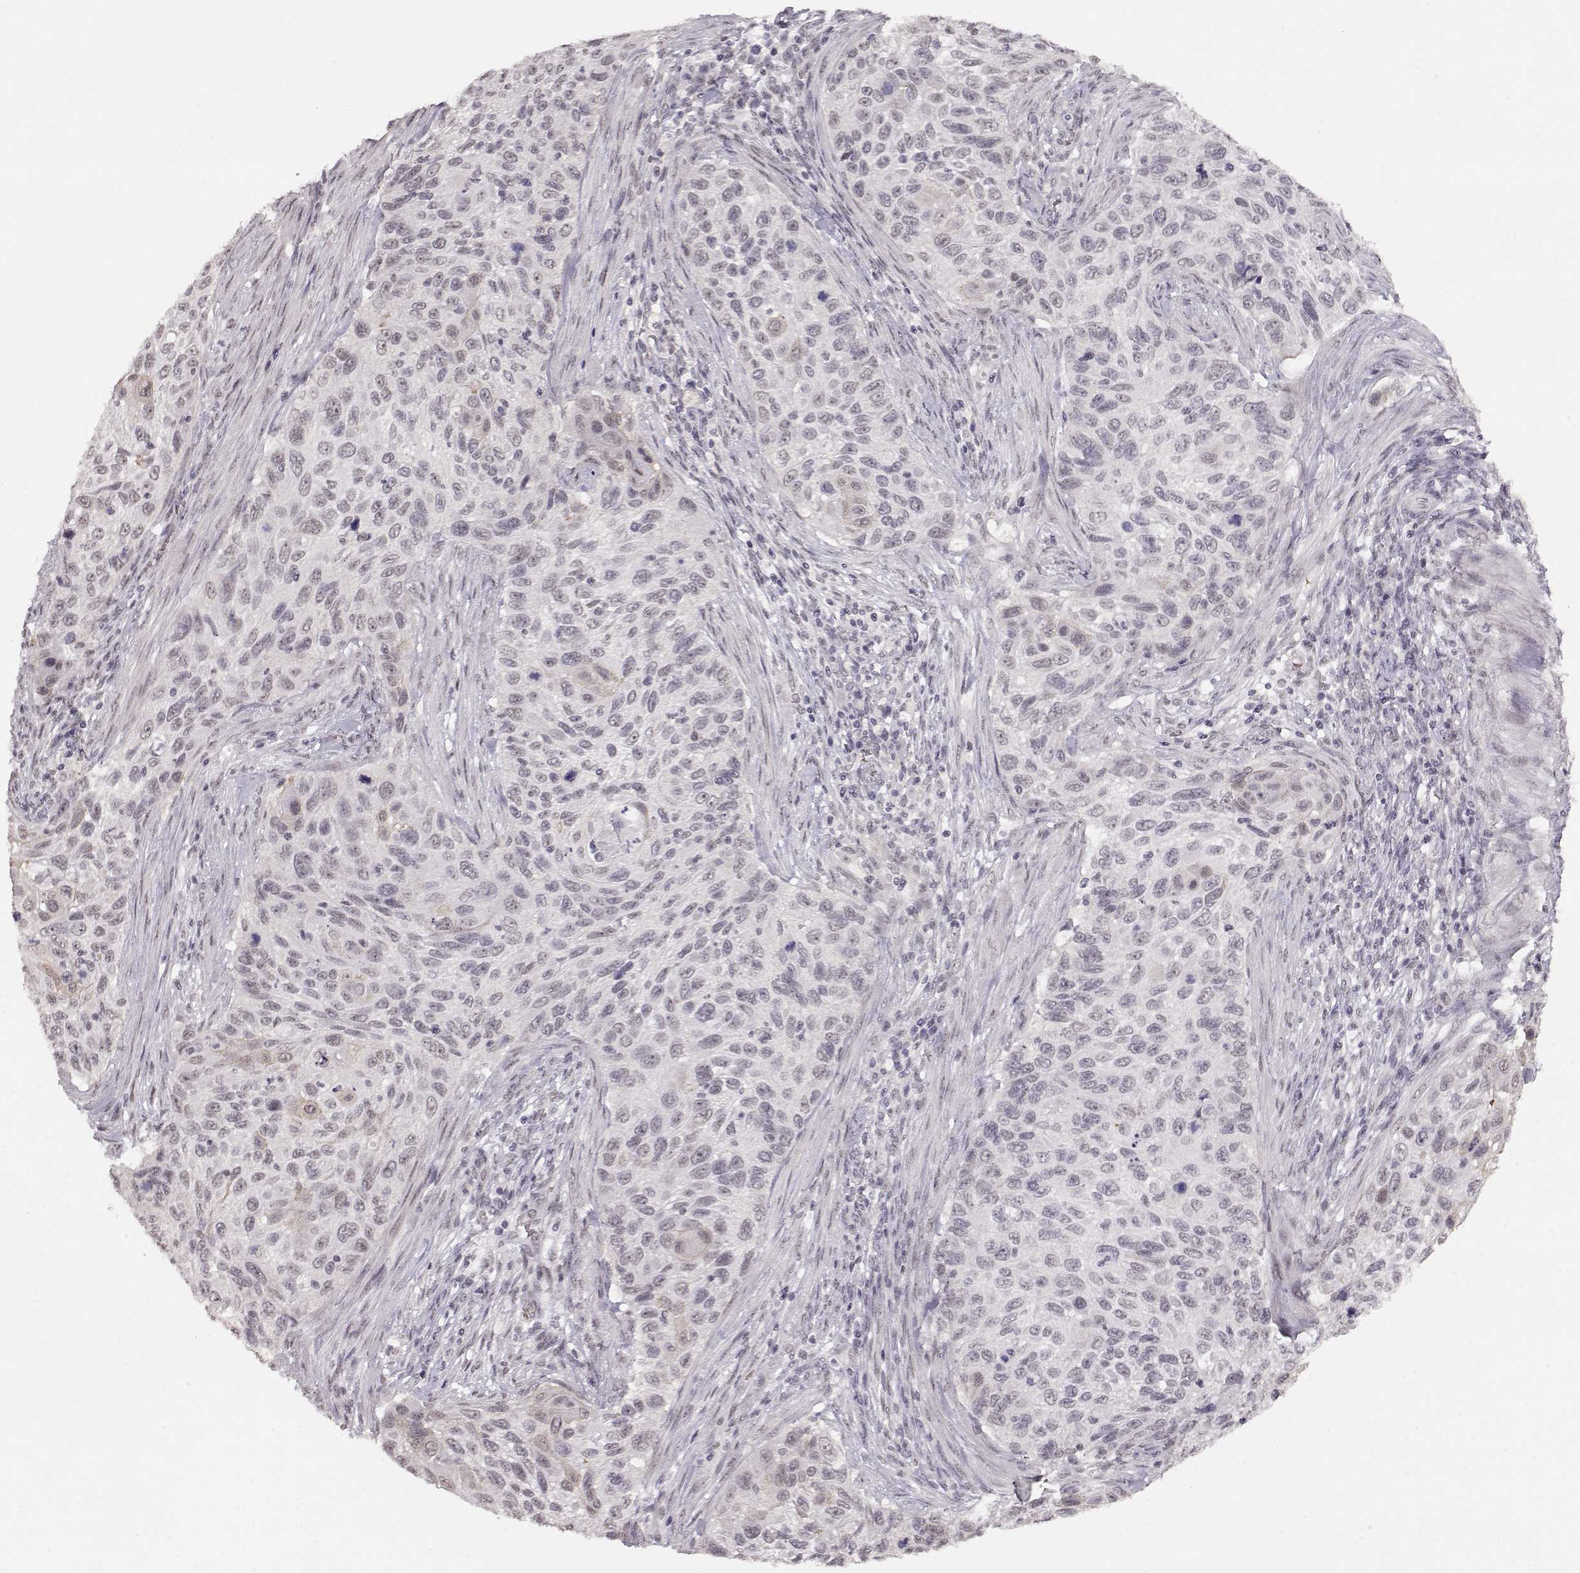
{"staining": {"intensity": "negative", "quantity": "none", "location": "none"}, "tissue": "cervical cancer", "cell_type": "Tumor cells", "image_type": "cancer", "snomed": [{"axis": "morphology", "description": "Squamous cell carcinoma, NOS"}, {"axis": "topography", "description": "Cervix"}], "caption": "Tumor cells are negative for protein expression in human cervical squamous cell carcinoma.", "gene": "PCP4", "patient": {"sex": "female", "age": 70}}